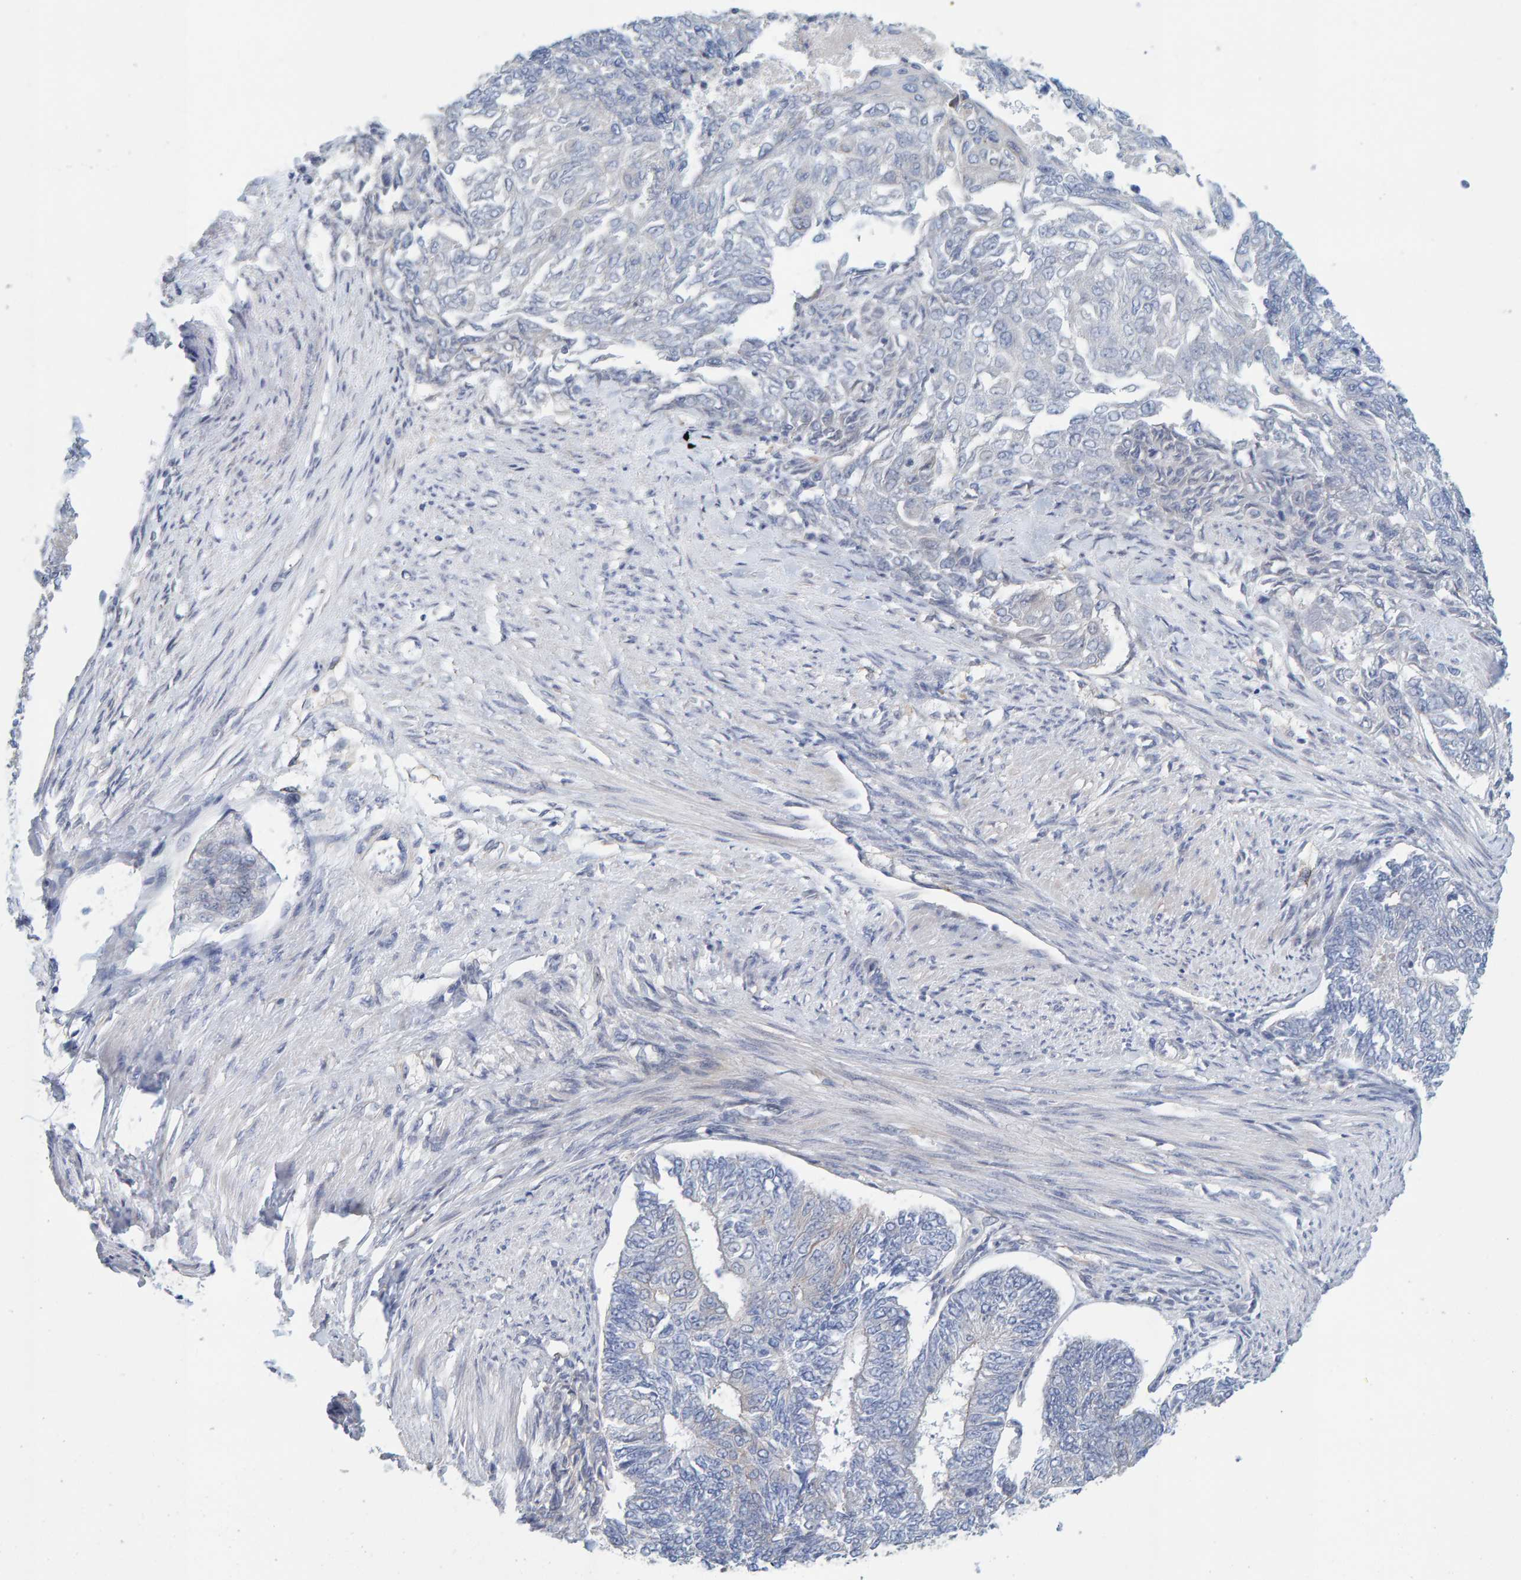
{"staining": {"intensity": "negative", "quantity": "none", "location": "none"}, "tissue": "endometrial cancer", "cell_type": "Tumor cells", "image_type": "cancer", "snomed": [{"axis": "morphology", "description": "Adenocarcinoma, NOS"}, {"axis": "topography", "description": "Endometrium"}], "caption": "The image shows no staining of tumor cells in endometrial cancer. (Immunohistochemistry (ihc), brightfield microscopy, high magnification).", "gene": "RGP1", "patient": {"sex": "female", "age": 32}}